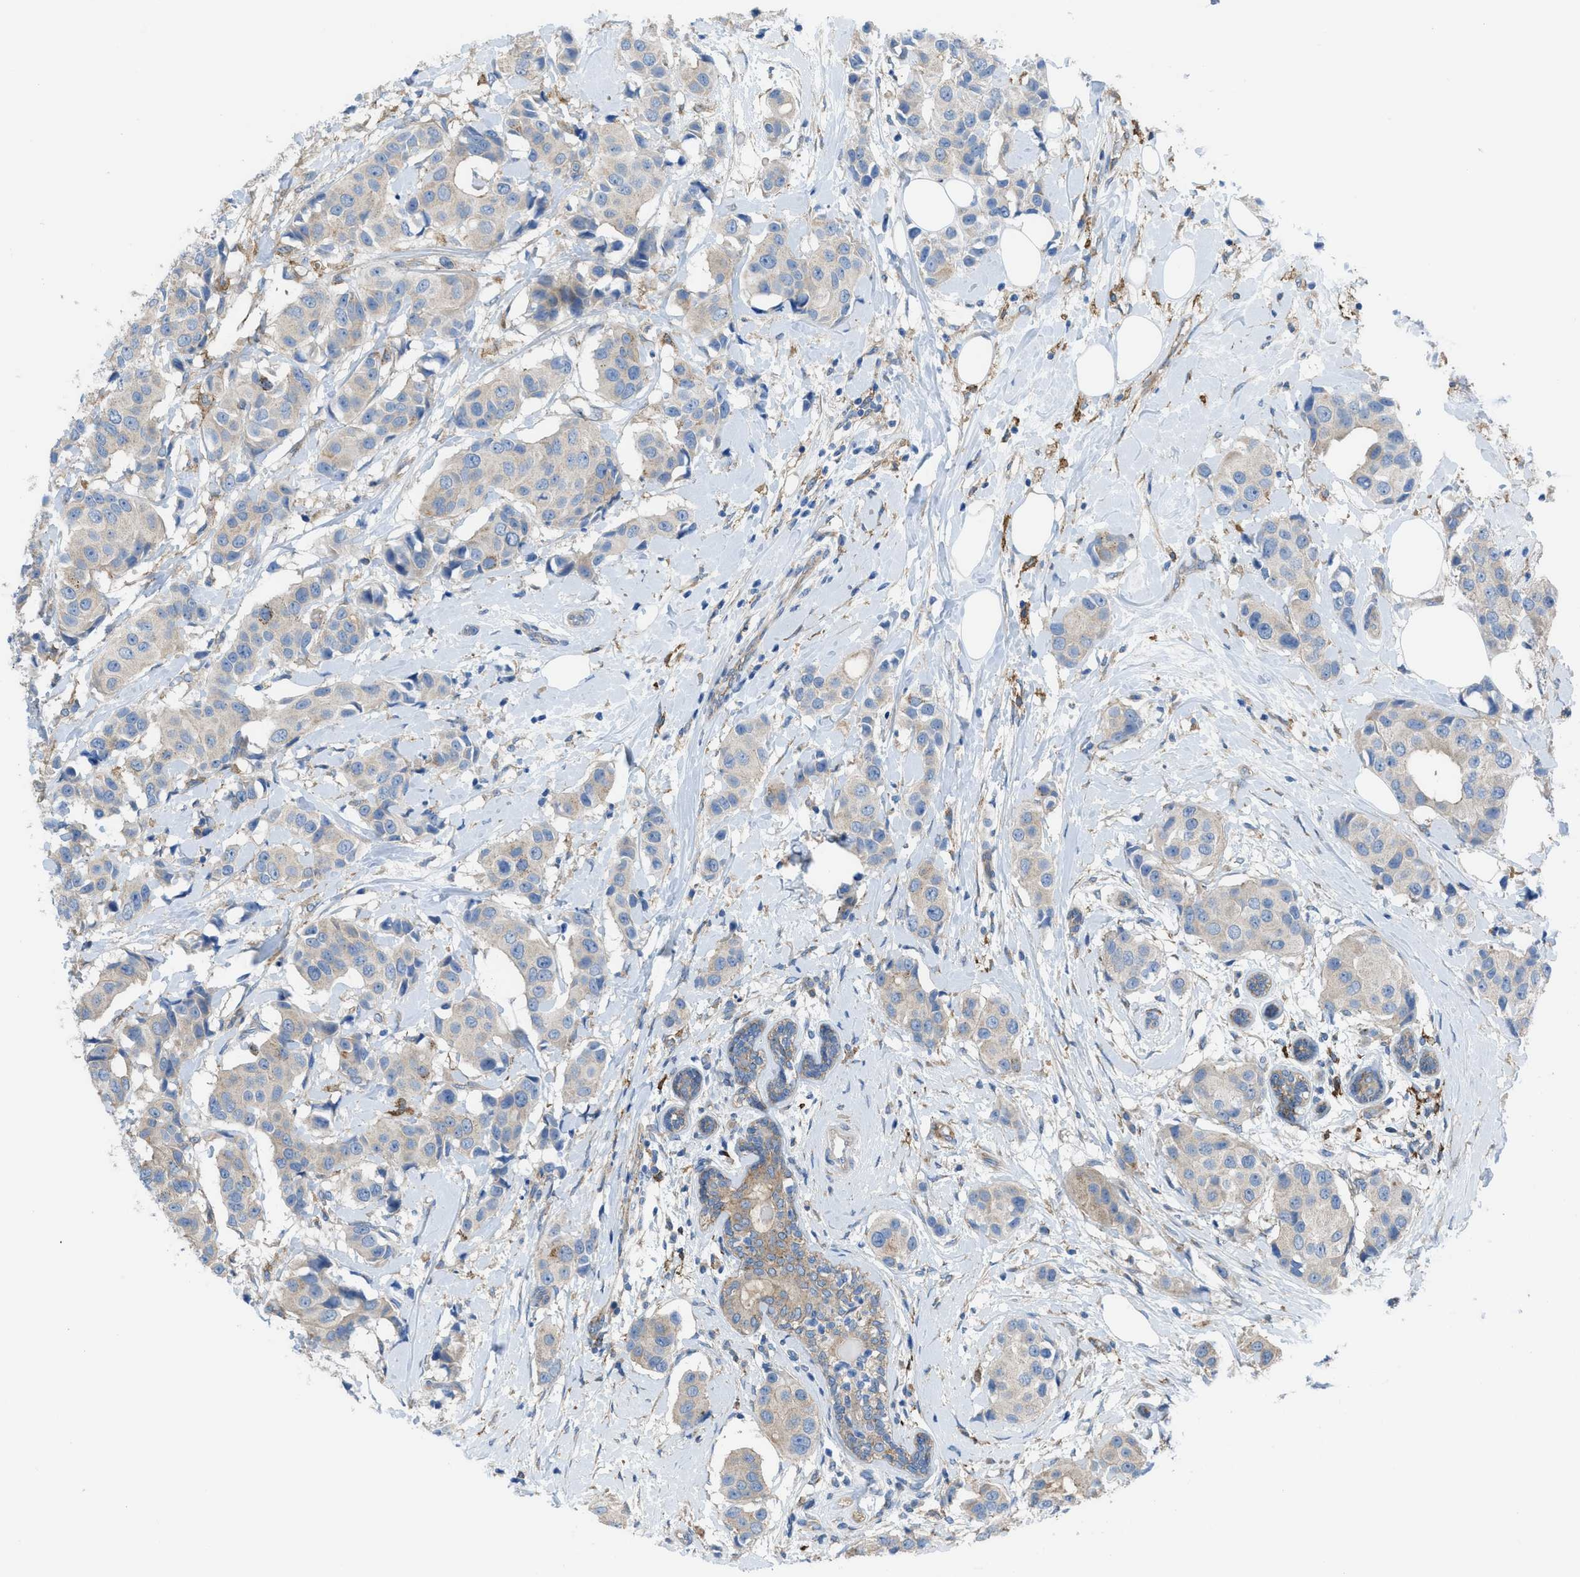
{"staining": {"intensity": "weak", "quantity": "25%-75%", "location": "cytoplasmic/membranous"}, "tissue": "breast cancer", "cell_type": "Tumor cells", "image_type": "cancer", "snomed": [{"axis": "morphology", "description": "Normal tissue, NOS"}, {"axis": "morphology", "description": "Duct carcinoma"}, {"axis": "topography", "description": "Breast"}], "caption": "There is low levels of weak cytoplasmic/membranous expression in tumor cells of breast invasive ductal carcinoma, as demonstrated by immunohistochemical staining (brown color).", "gene": "EGFR", "patient": {"sex": "female", "age": 39}}